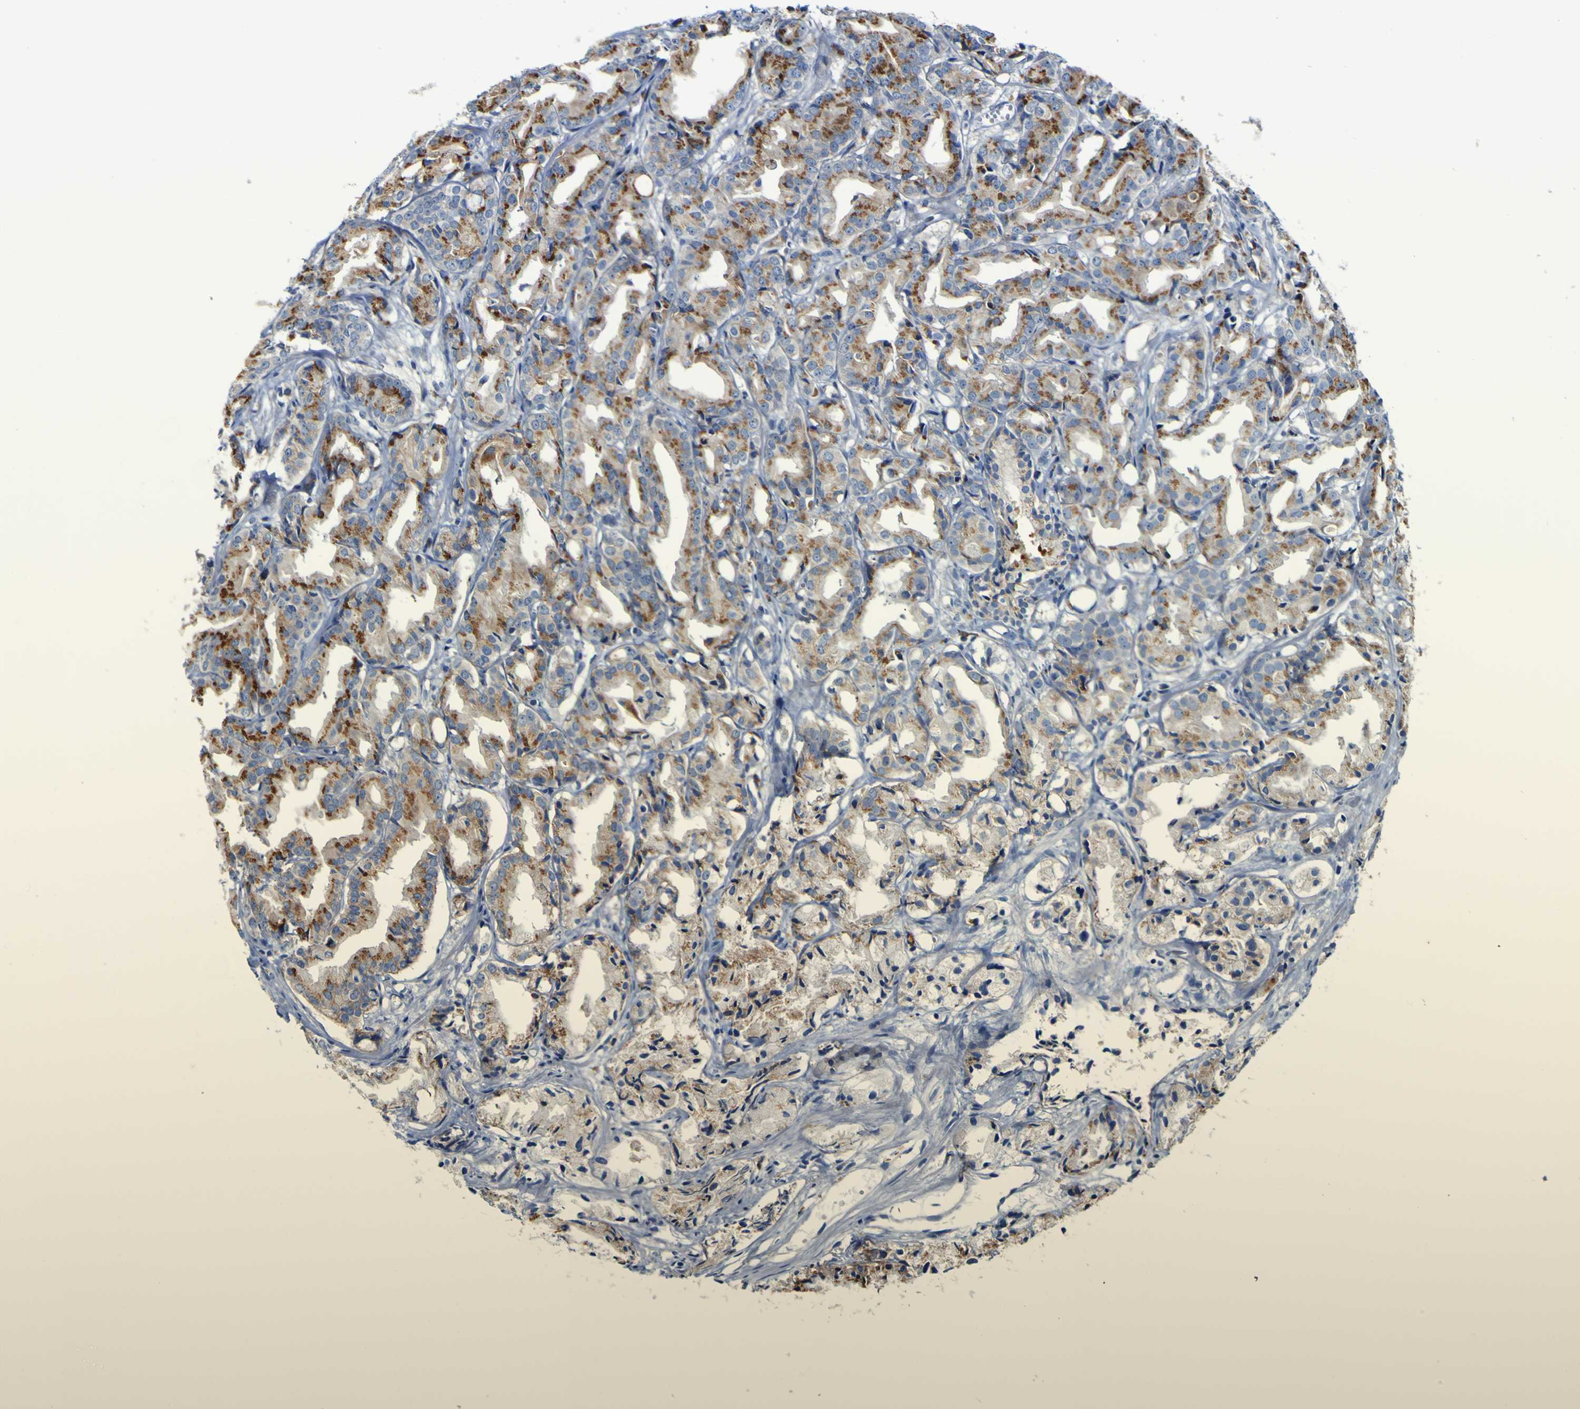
{"staining": {"intensity": "moderate", "quantity": "25%-75%", "location": "cytoplasmic/membranous"}, "tissue": "prostate cancer", "cell_type": "Tumor cells", "image_type": "cancer", "snomed": [{"axis": "morphology", "description": "Adenocarcinoma, Low grade"}, {"axis": "topography", "description": "Prostate"}], "caption": "Prostate cancer was stained to show a protein in brown. There is medium levels of moderate cytoplasmic/membranous staining in approximately 25%-75% of tumor cells.", "gene": "PTPRF", "patient": {"sex": "male", "age": 72}}